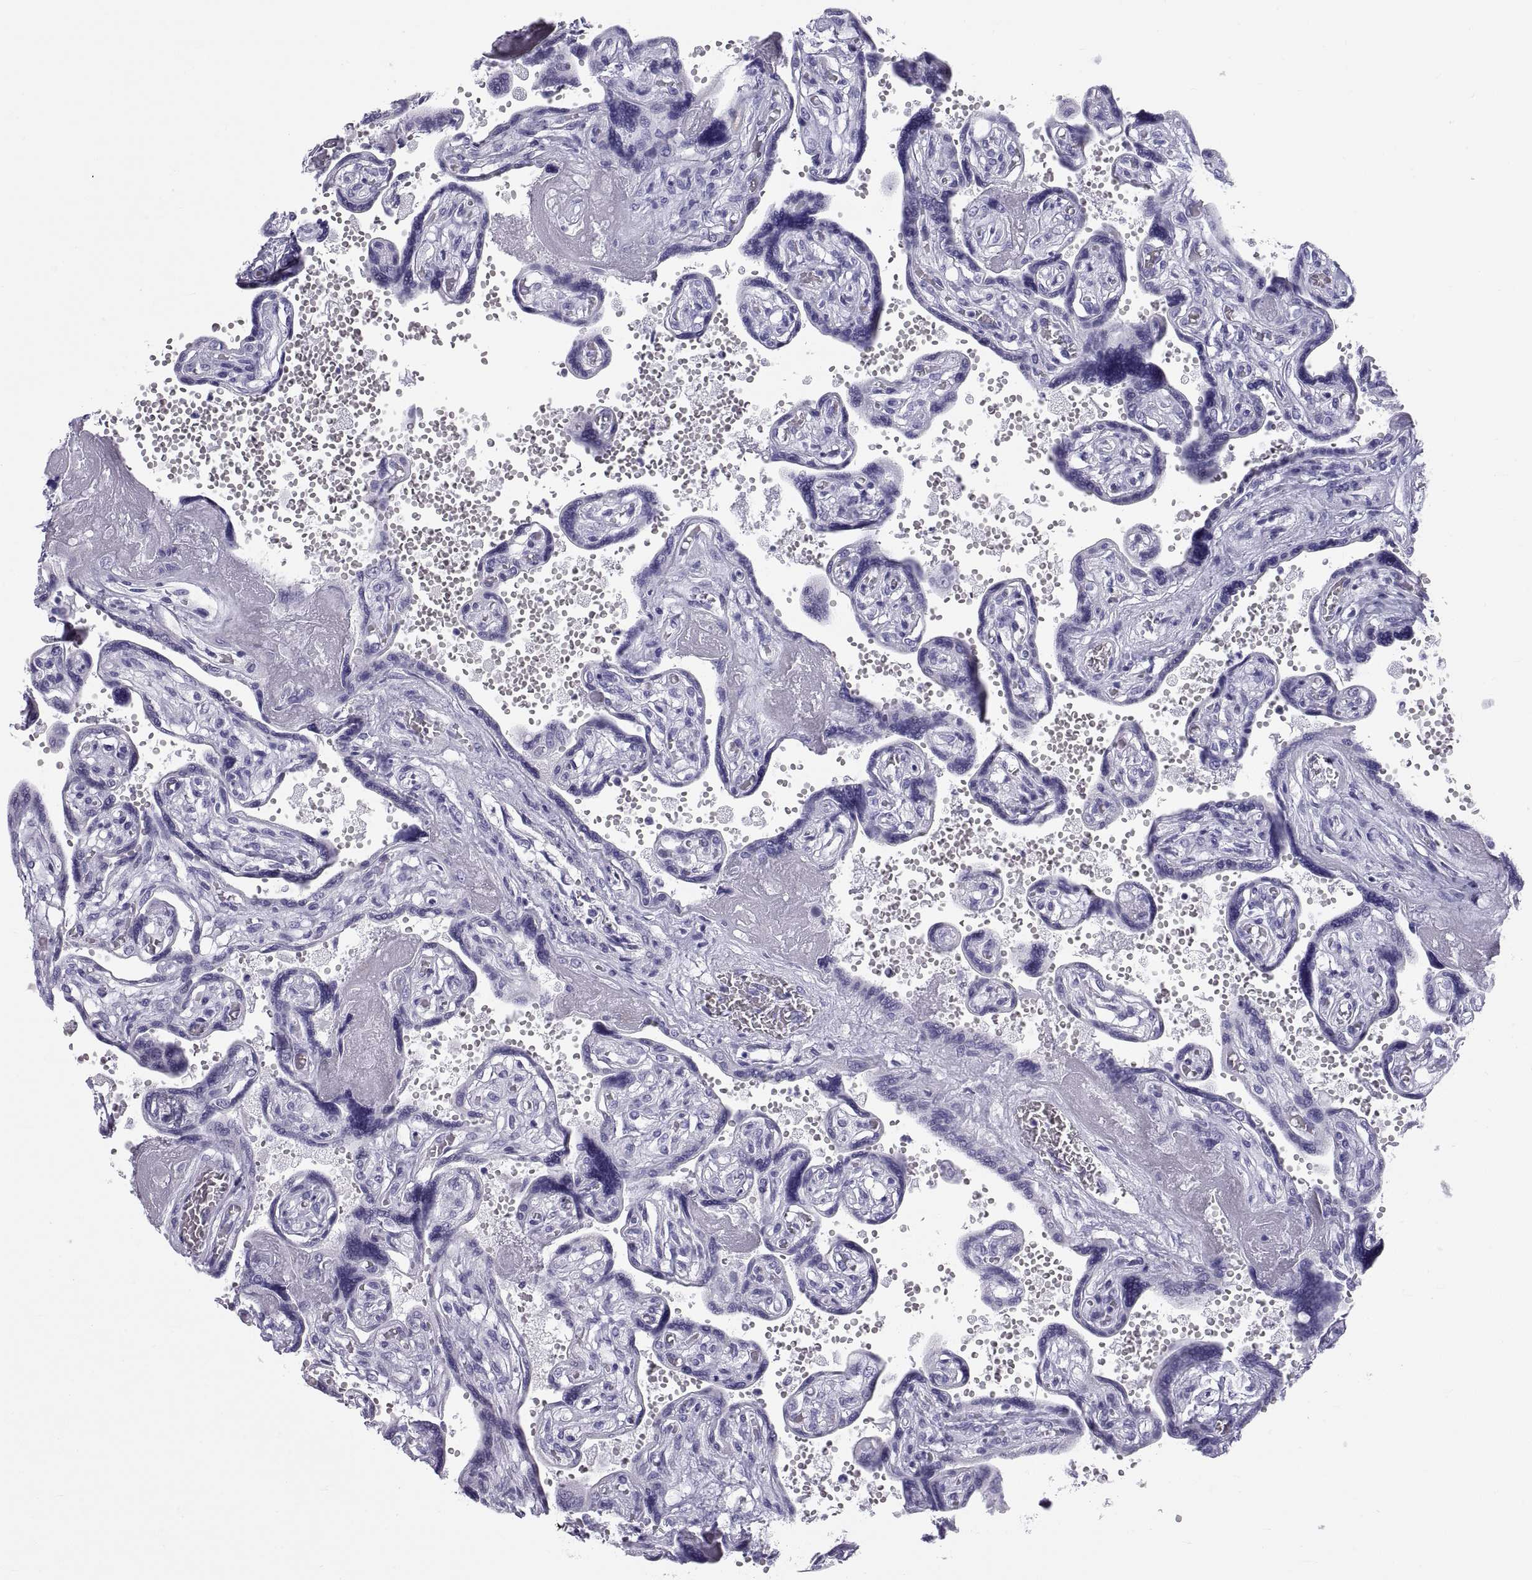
{"staining": {"intensity": "negative", "quantity": "none", "location": "none"}, "tissue": "placenta", "cell_type": "Decidual cells", "image_type": "normal", "snomed": [{"axis": "morphology", "description": "Normal tissue, NOS"}, {"axis": "topography", "description": "Placenta"}], "caption": "DAB immunohistochemical staining of normal placenta displays no significant staining in decidual cells. (Immunohistochemistry (ihc), brightfield microscopy, high magnification).", "gene": "CT47A10", "patient": {"sex": "female", "age": 32}}